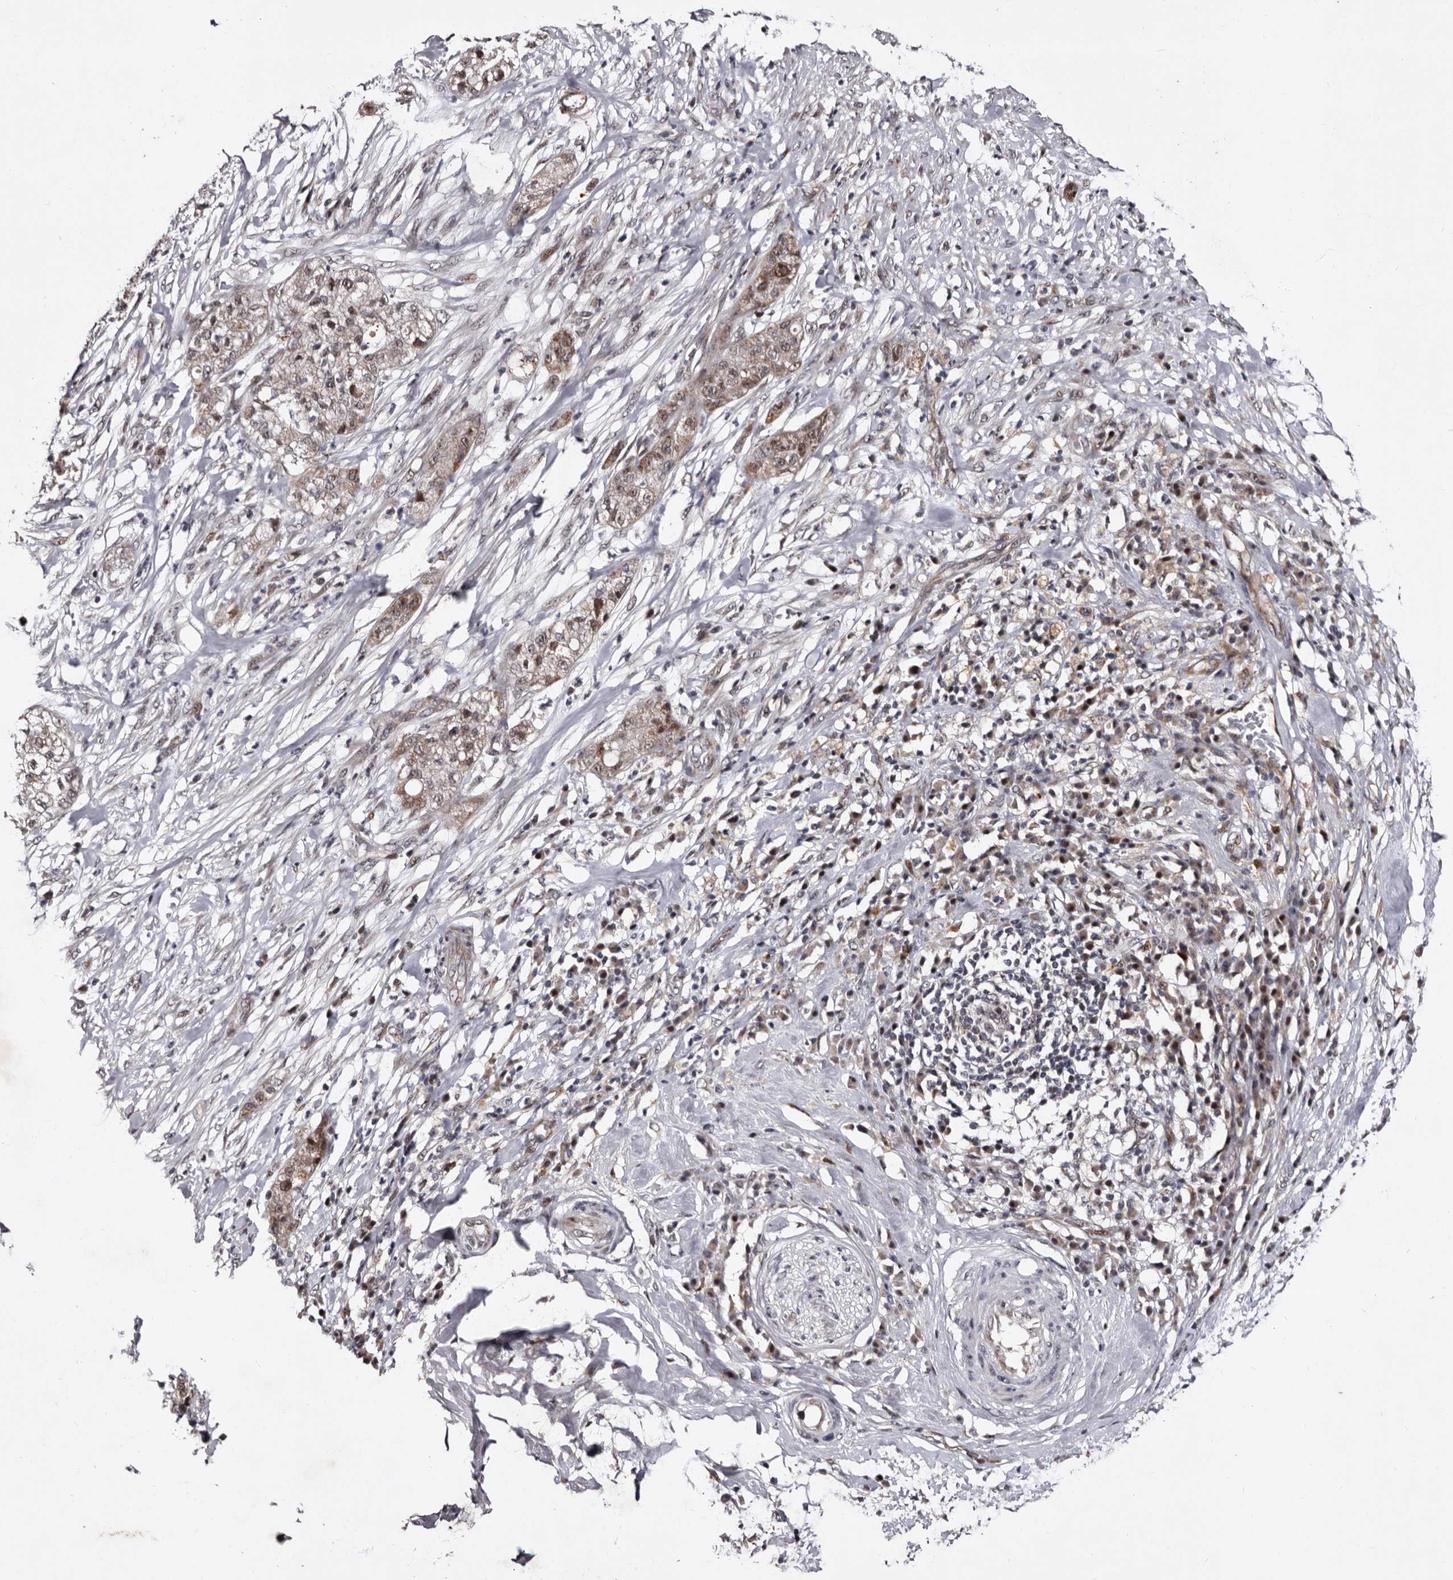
{"staining": {"intensity": "weak", "quantity": ">75%", "location": "cytoplasmic/membranous,nuclear"}, "tissue": "pancreatic cancer", "cell_type": "Tumor cells", "image_type": "cancer", "snomed": [{"axis": "morphology", "description": "Adenocarcinoma, NOS"}, {"axis": "topography", "description": "Pancreas"}], "caption": "DAB (3,3'-diaminobenzidine) immunohistochemical staining of human adenocarcinoma (pancreatic) displays weak cytoplasmic/membranous and nuclear protein positivity in about >75% of tumor cells.", "gene": "TNKS", "patient": {"sex": "female", "age": 78}}